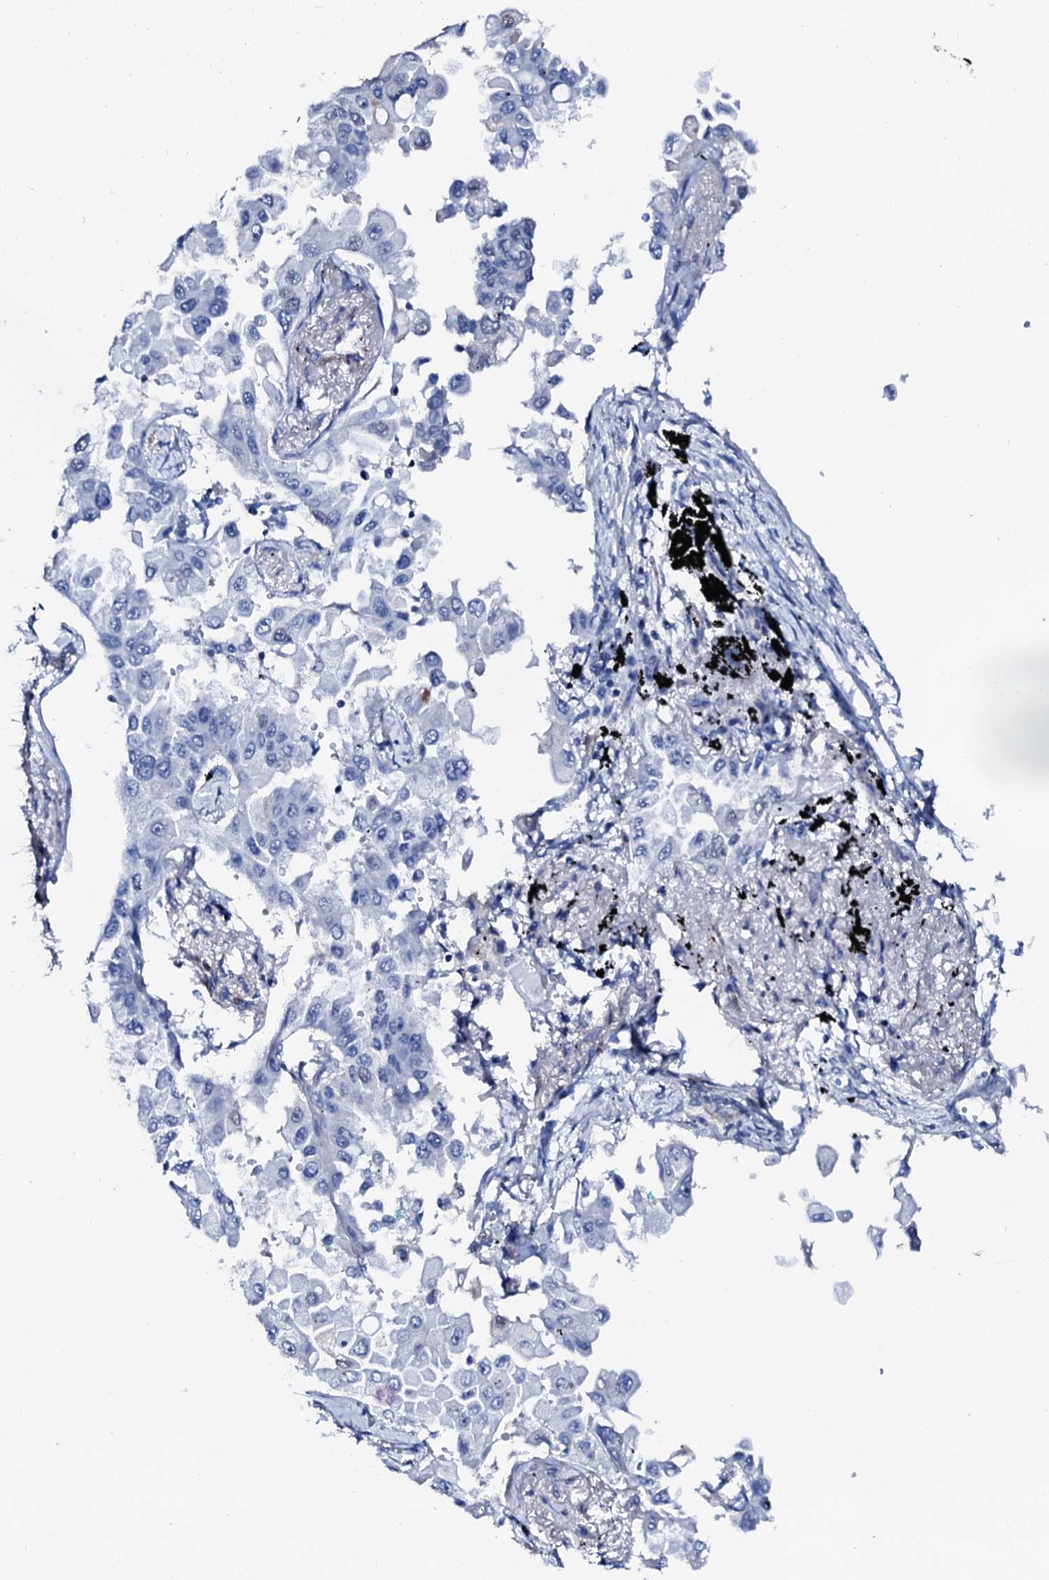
{"staining": {"intensity": "negative", "quantity": "none", "location": "none"}, "tissue": "lung cancer", "cell_type": "Tumor cells", "image_type": "cancer", "snomed": [{"axis": "morphology", "description": "Adenocarcinoma, NOS"}, {"axis": "topography", "description": "Lung"}], "caption": "Lung cancer stained for a protein using immunohistochemistry exhibits no expression tumor cells.", "gene": "NRIP2", "patient": {"sex": "female", "age": 67}}